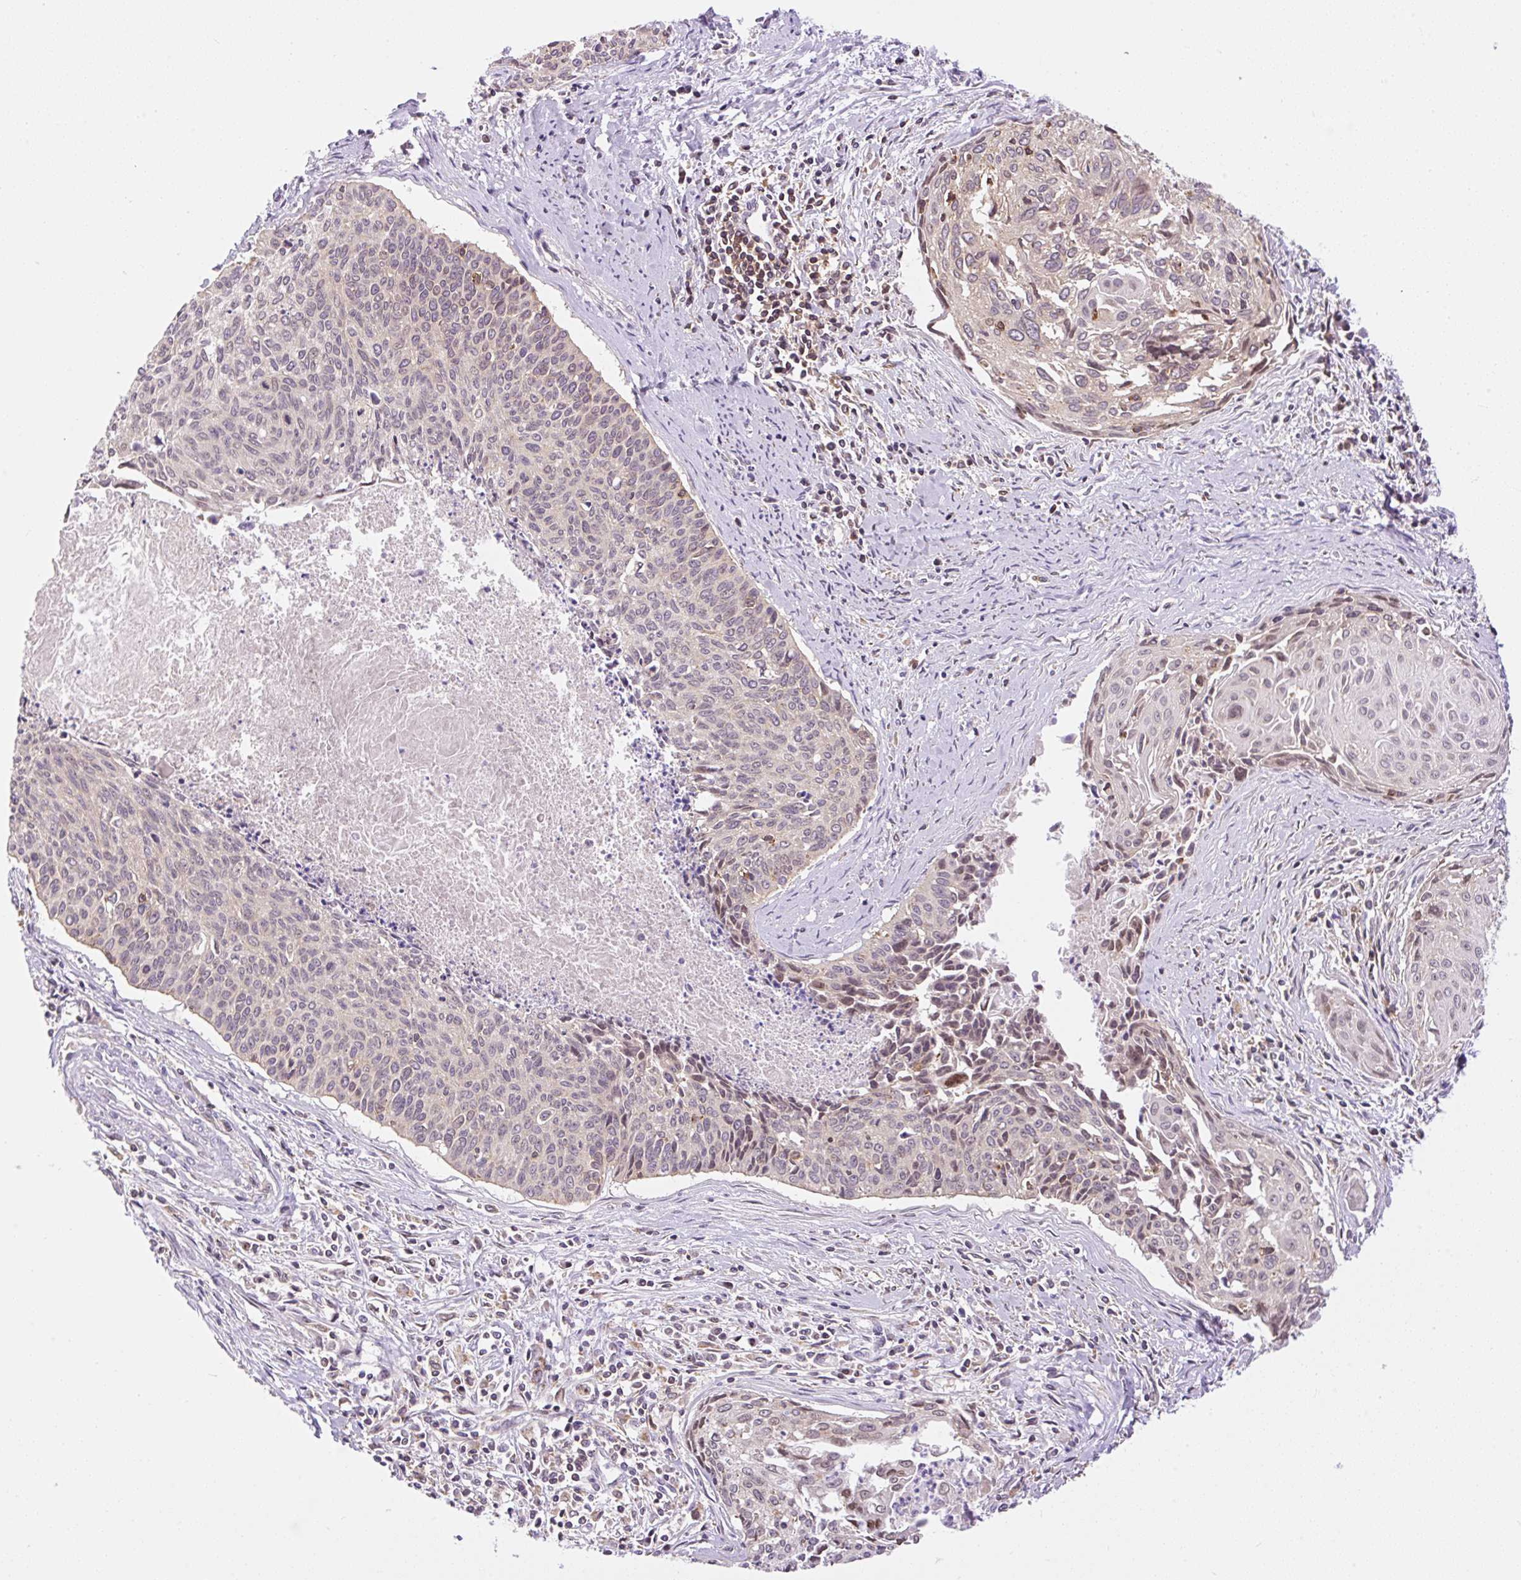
{"staining": {"intensity": "weak", "quantity": "<25%", "location": "cytoplasmic/membranous,nuclear"}, "tissue": "cervical cancer", "cell_type": "Tumor cells", "image_type": "cancer", "snomed": [{"axis": "morphology", "description": "Squamous cell carcinoma, NOS"}, {"axis": "topography", "description": "Cervix"}], "caption": "DAB (3,3'-diaminobenzidine) immunohistochemical staining of human cervical cancer demonstrates no significant expression in tumor cells.", "gene": "CARD11", "patient": {"sex": "female", "age": 55}}